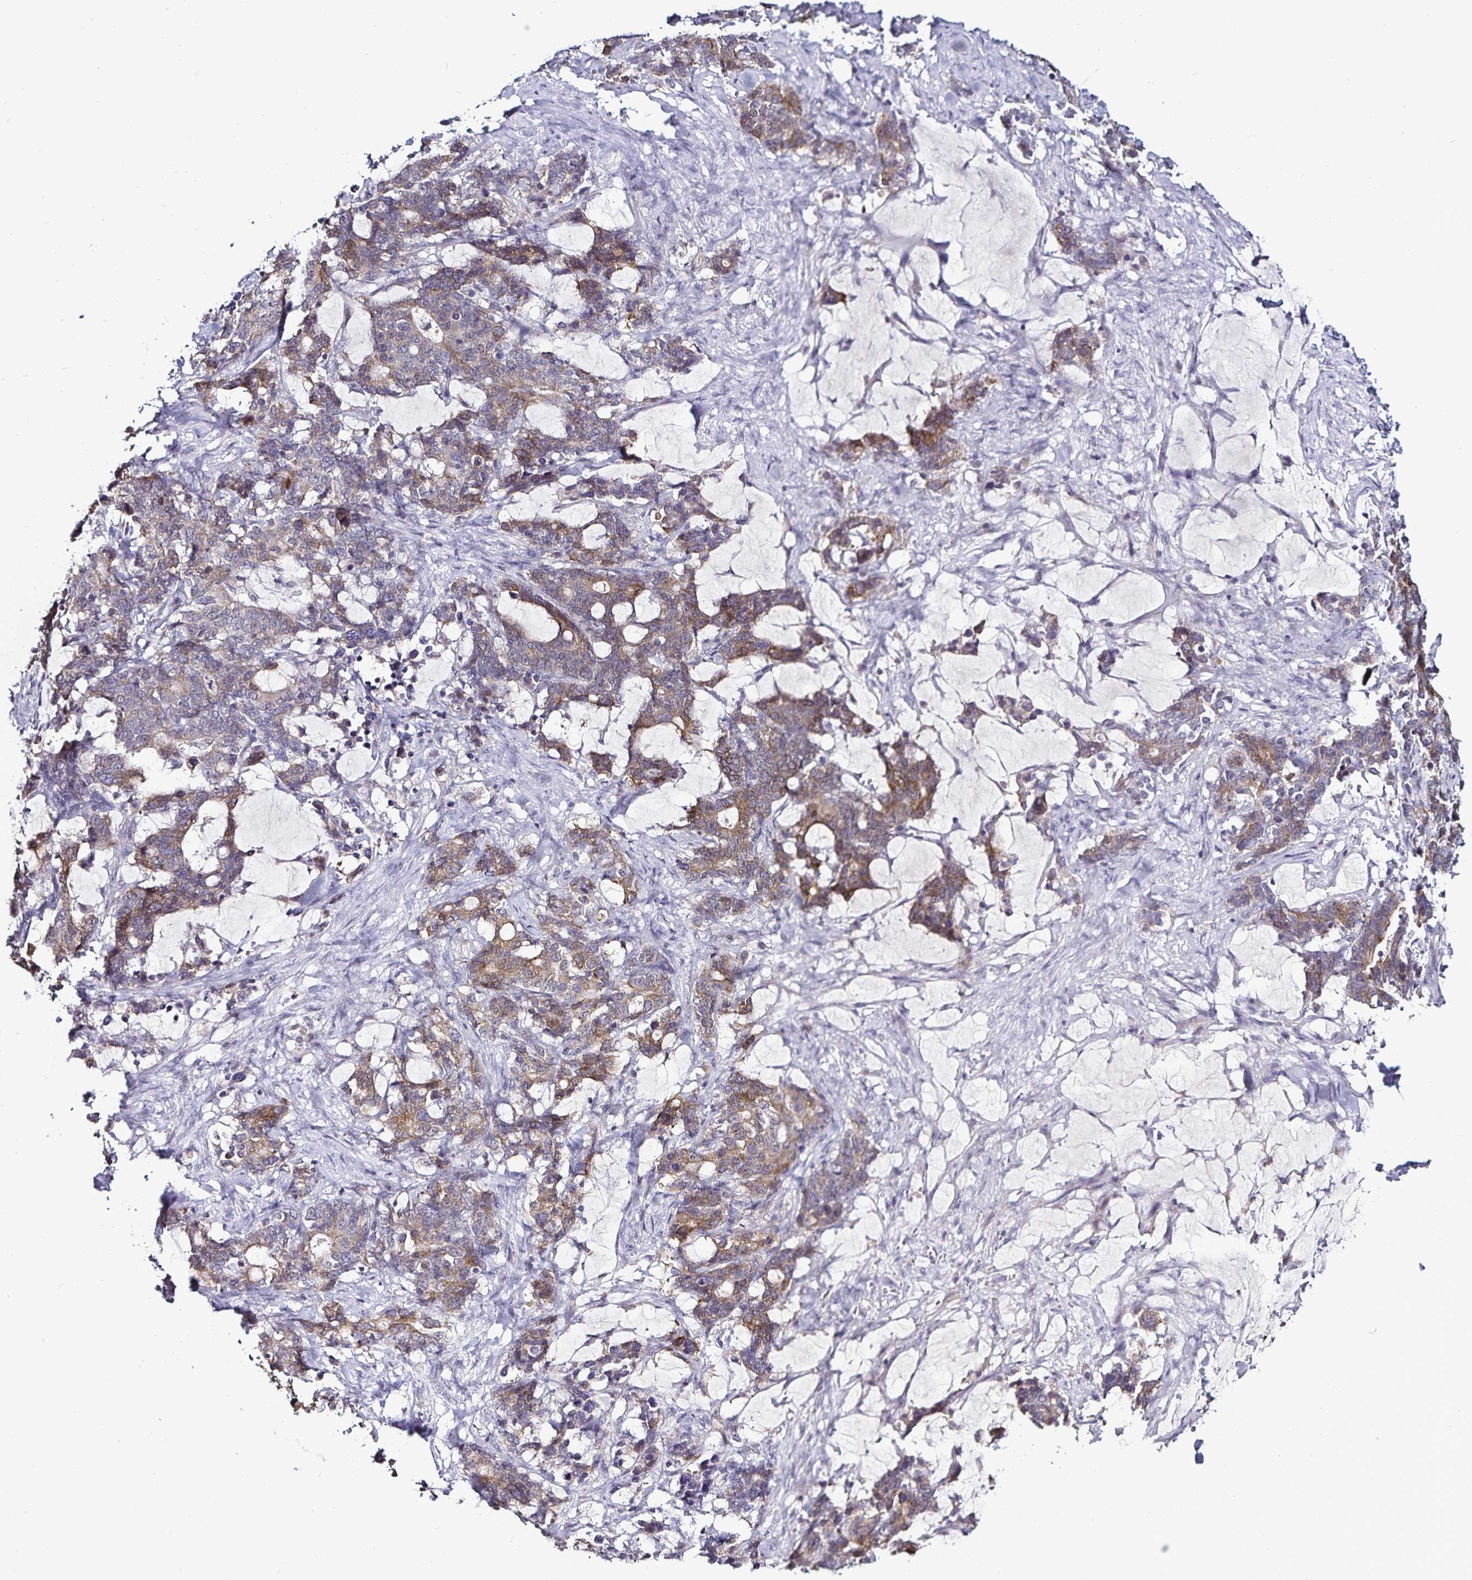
{"staining": {"intensity": "moderate", "quantity": "25%-75%", "location": "cytoplasmic/membranous"}, "tissue": "stomach cancer", "cell_type": "Tumor cells", "image_type": "cancer", "snomed": [{"axis": "morphology", "description": "Normal tissue, NOS"}, {"axis": "morphology", "description": "Adenocarcinoma, NOS"}, {"axis": "topography", "description": "Stomach"}], "caption": "Stomach cancer stained for a protein (brown) demonstrates moderate cytoplasmic/membranous positive positivity in about 25%-75% of tumor cells.", "gene": "ACSL5", "patient": {"sex": "female", "age": 64}}